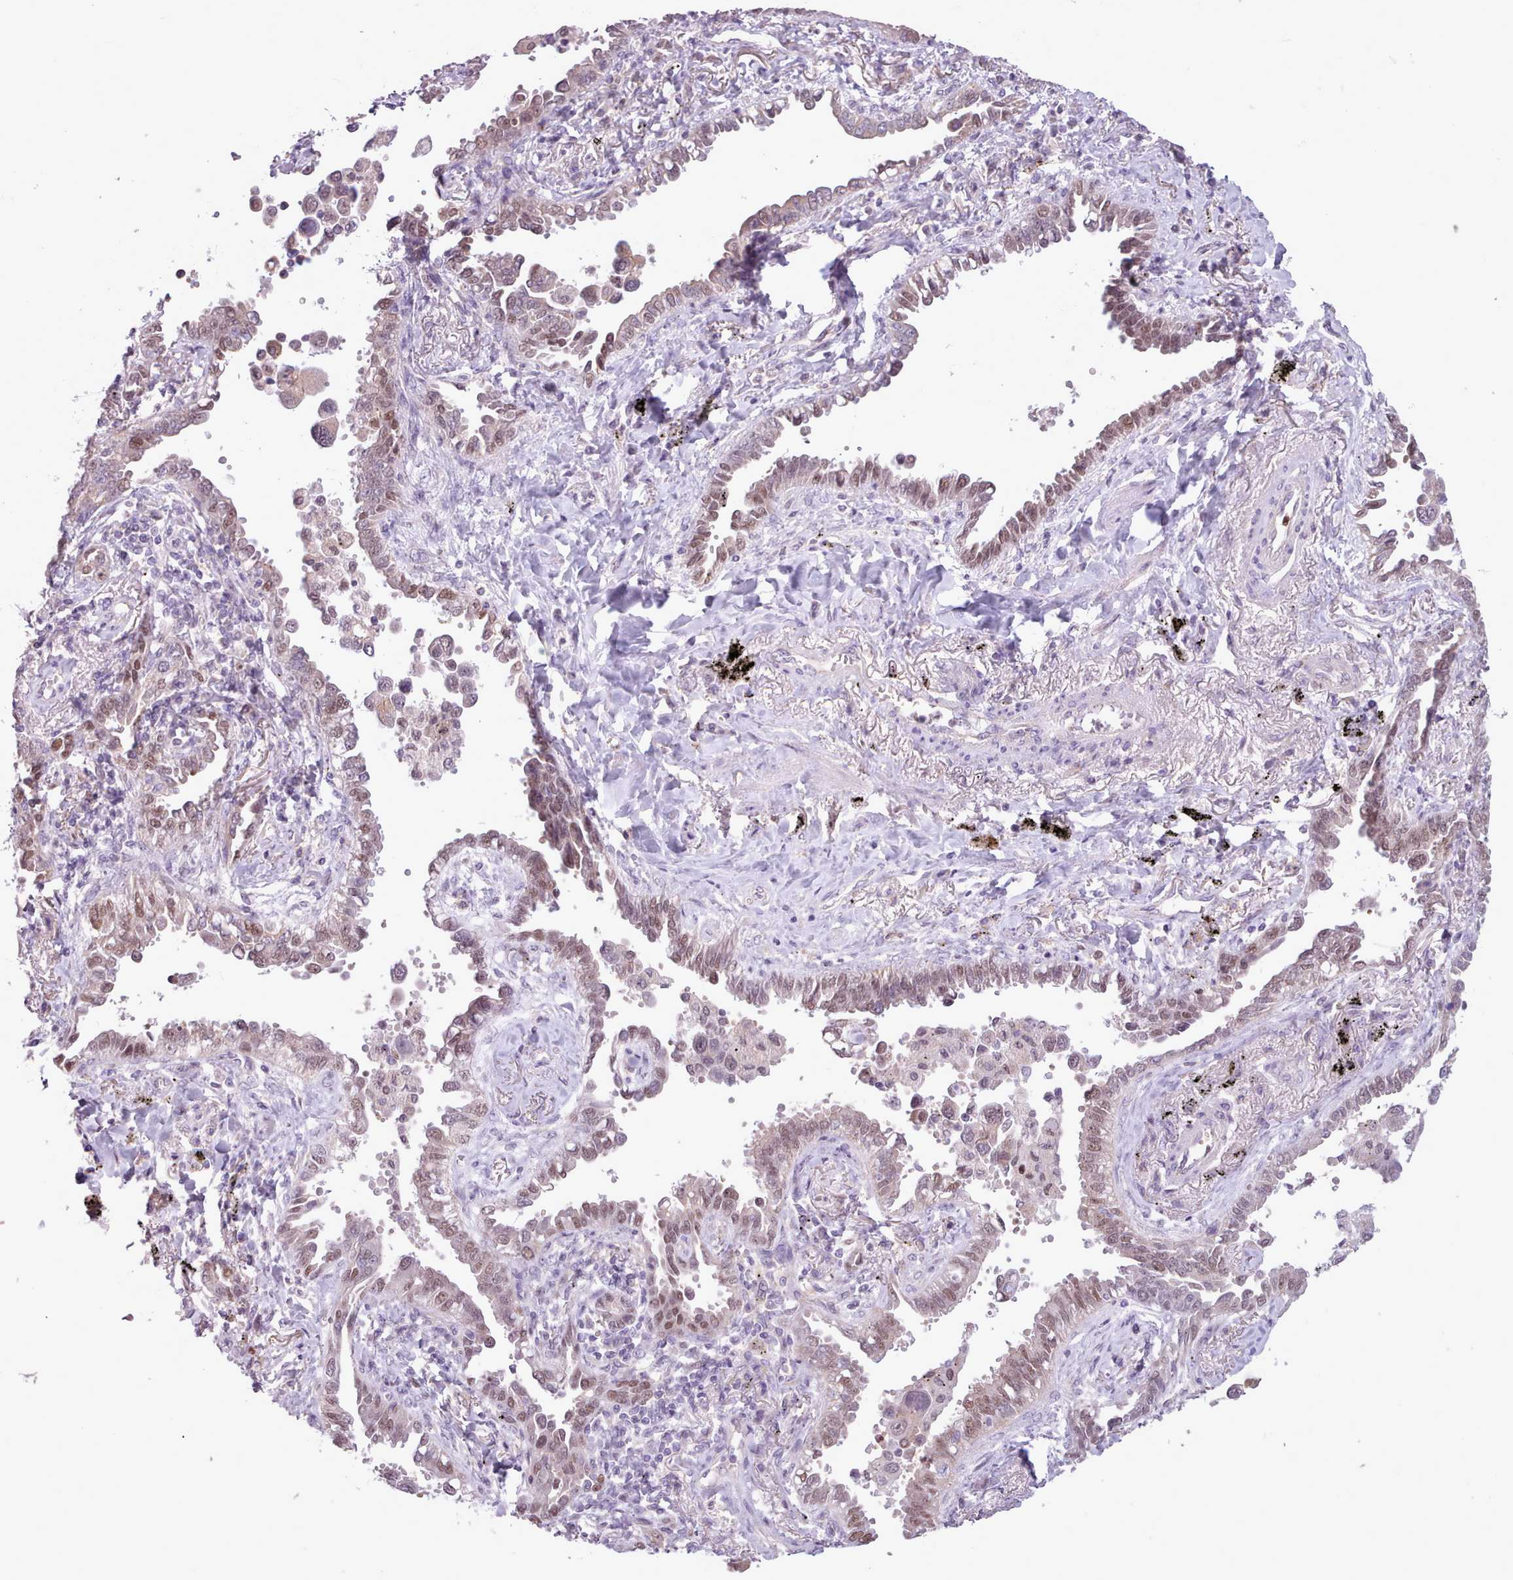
{"staining": {"intensity": "moderate", "quantity": ">75%", "location": "nuclear"}, "tissue": "lung cancer", "cell_type": "Tumor cells", "image_type": "cancer", "snomed": [{"axis": "morphology", "description": "Adenocarcinoma, NOS"}, {"axis": "topography", "description": "Lung"}], "caption": "Lung adenocarcinoma stained for a protein exhibits moderate nuclear positivity in tumor cells.", "gene": "SLURP1", "patient": {"sex": "male", "age": 67}}